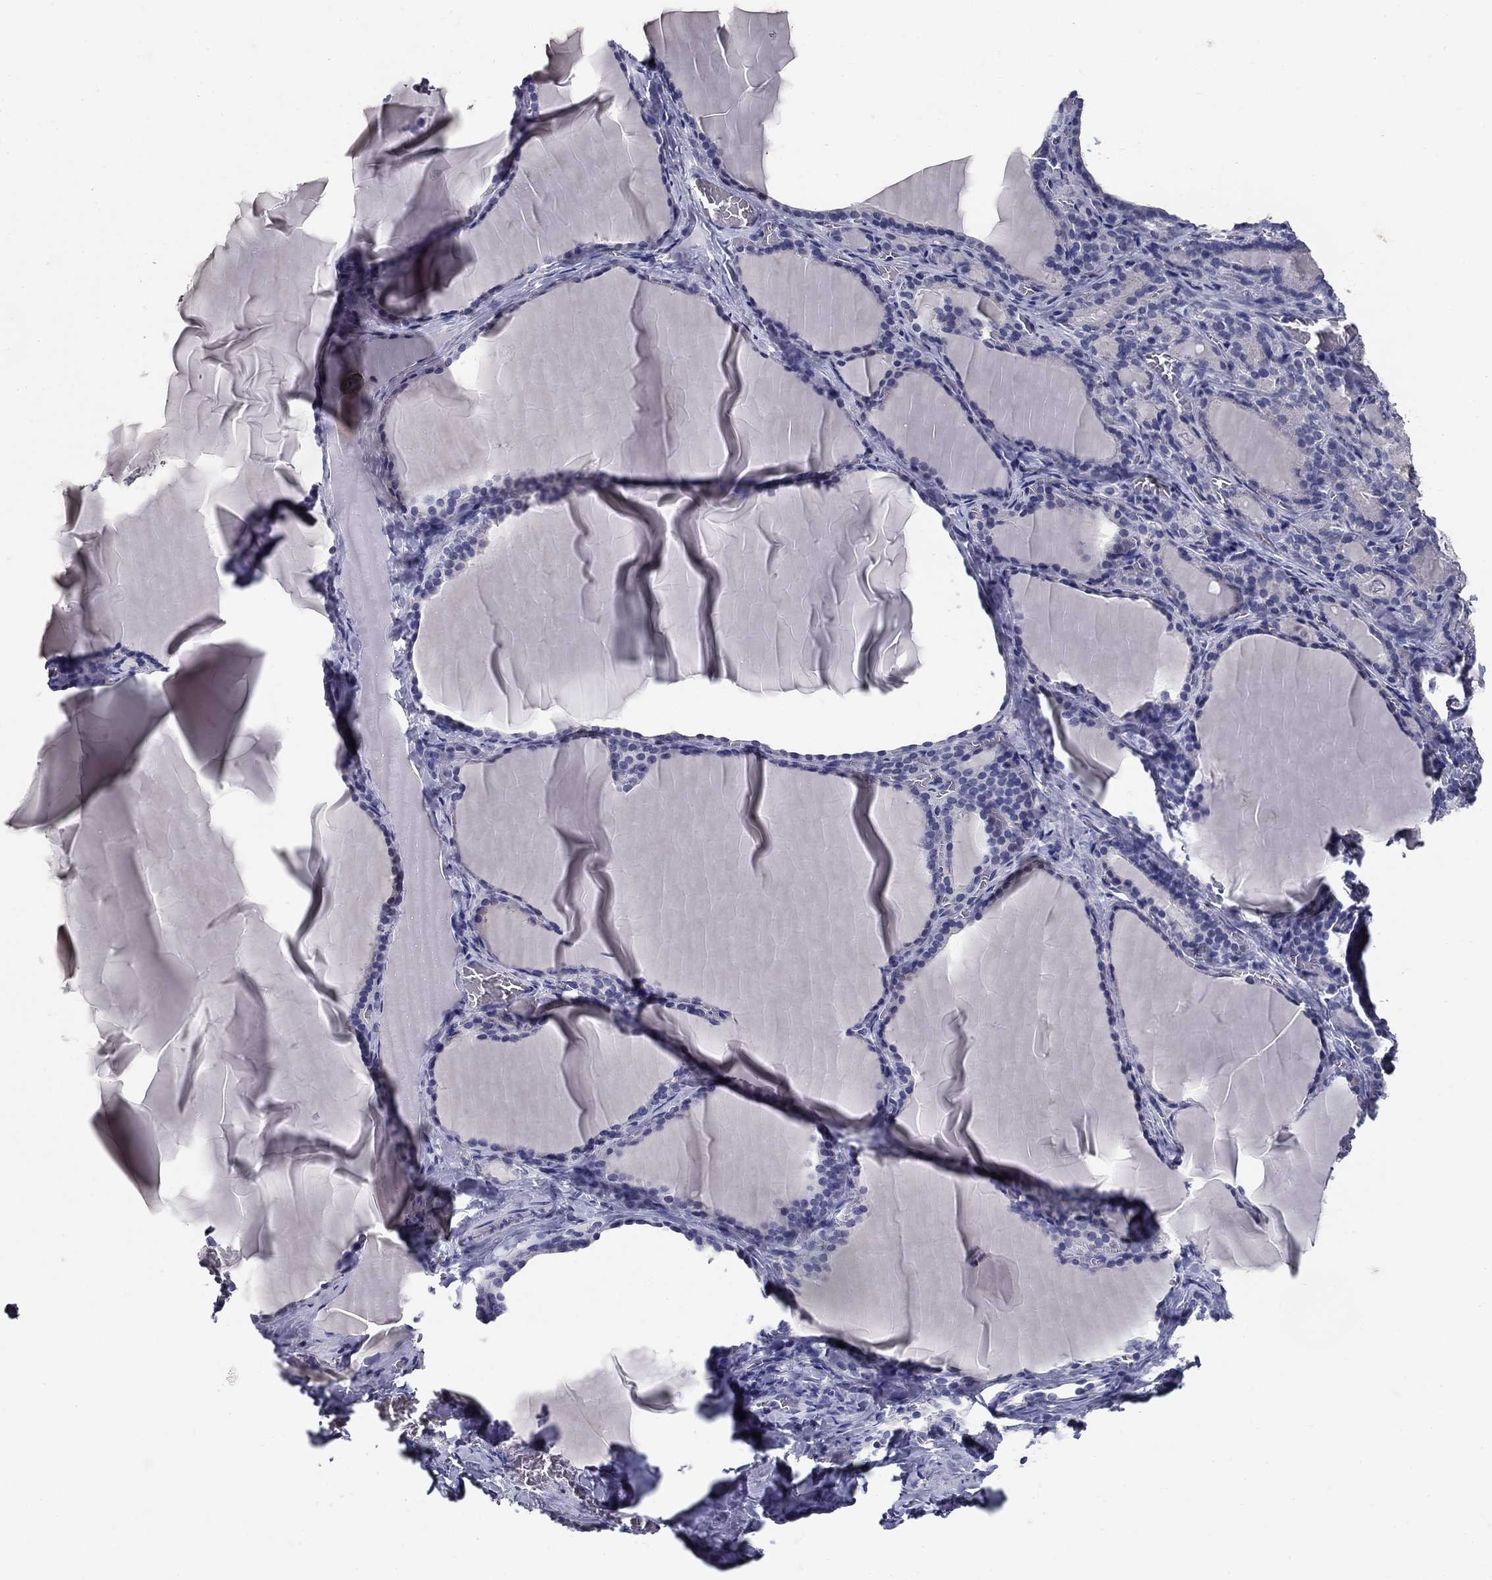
{"staining": {"intensity": "negative", "quantity": "none", "location": "none"}, "tissue": "thyroid gland", "cell_type": "Glandular cells", "image_type": "normal", "snomed": [{"axis": "morphology", "description": "Normal tissue, NOS"}, {"axis": "morphology", "description": "Hyperplasia, NOS"}, {"axis": "topography", "description": "Thyroid gland"}], "caption": "A micrograph of human thyroid gland is negative for staining in glandular cells. Brightfield microscopy of immunohistochemistry (IHC) stained with DAB (3,3'-diaminobenzidine) (brown) and hematoxylin (blue), captured at high magnification.", "gene": "POMC", "patient": {"sex": "female", "age": 27}}